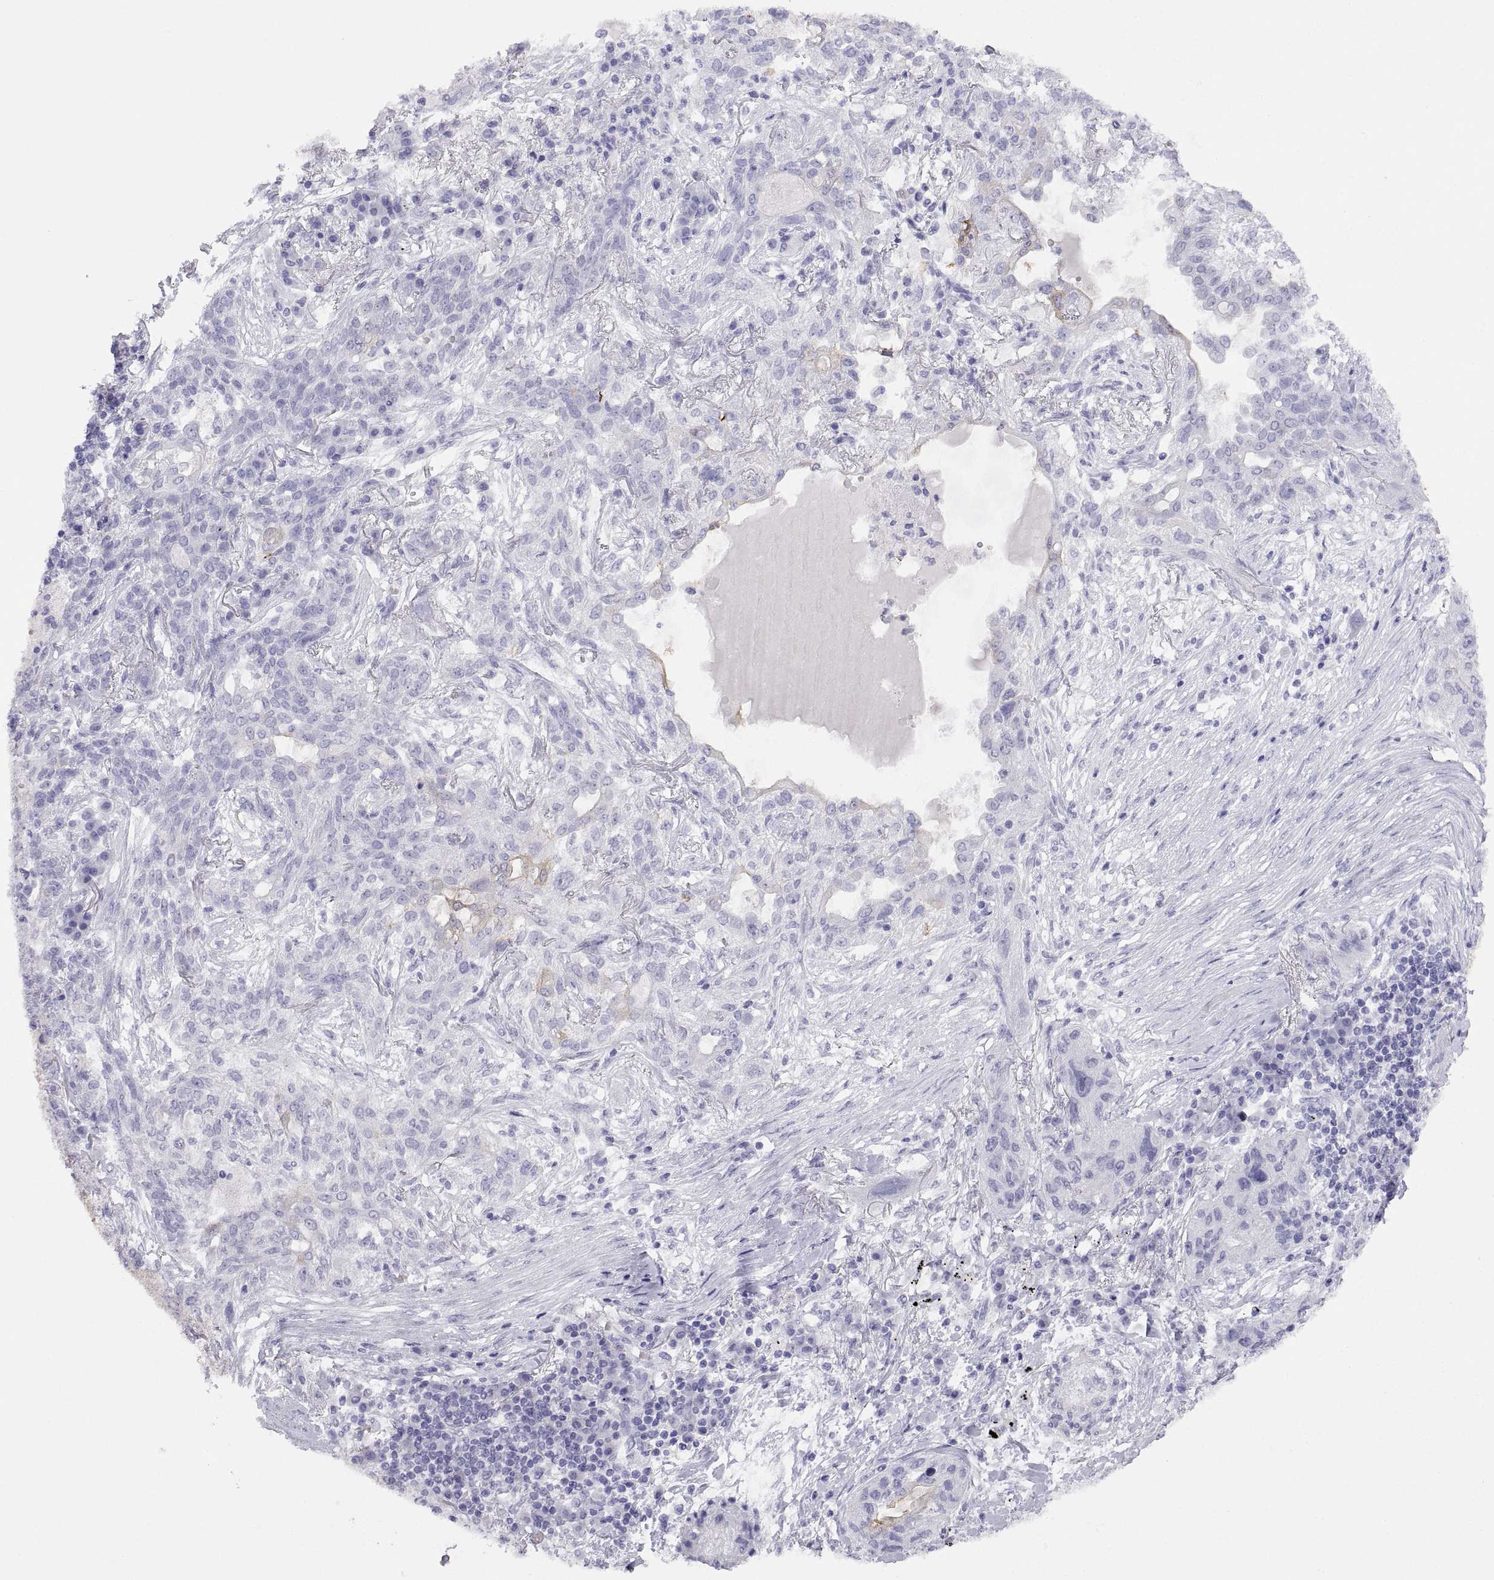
{"staining": {"intensity": "negative", "quantity": "none", "location": "none"}, "tissue": "lung cancer", "cell_type": "Tumor cells", "image_type": "cancer", "snomed": [{"axis": "morphology", "description": "Squamous cell carcinoma, NOS"}, {"axis": "topography", "description": "Lung"}], "caption": "Tumor cells are negative for protein expression in human lung squamous cell carcinoma.", "gene": "VSX2", "patient": {"sex": "female", "age": 70}}